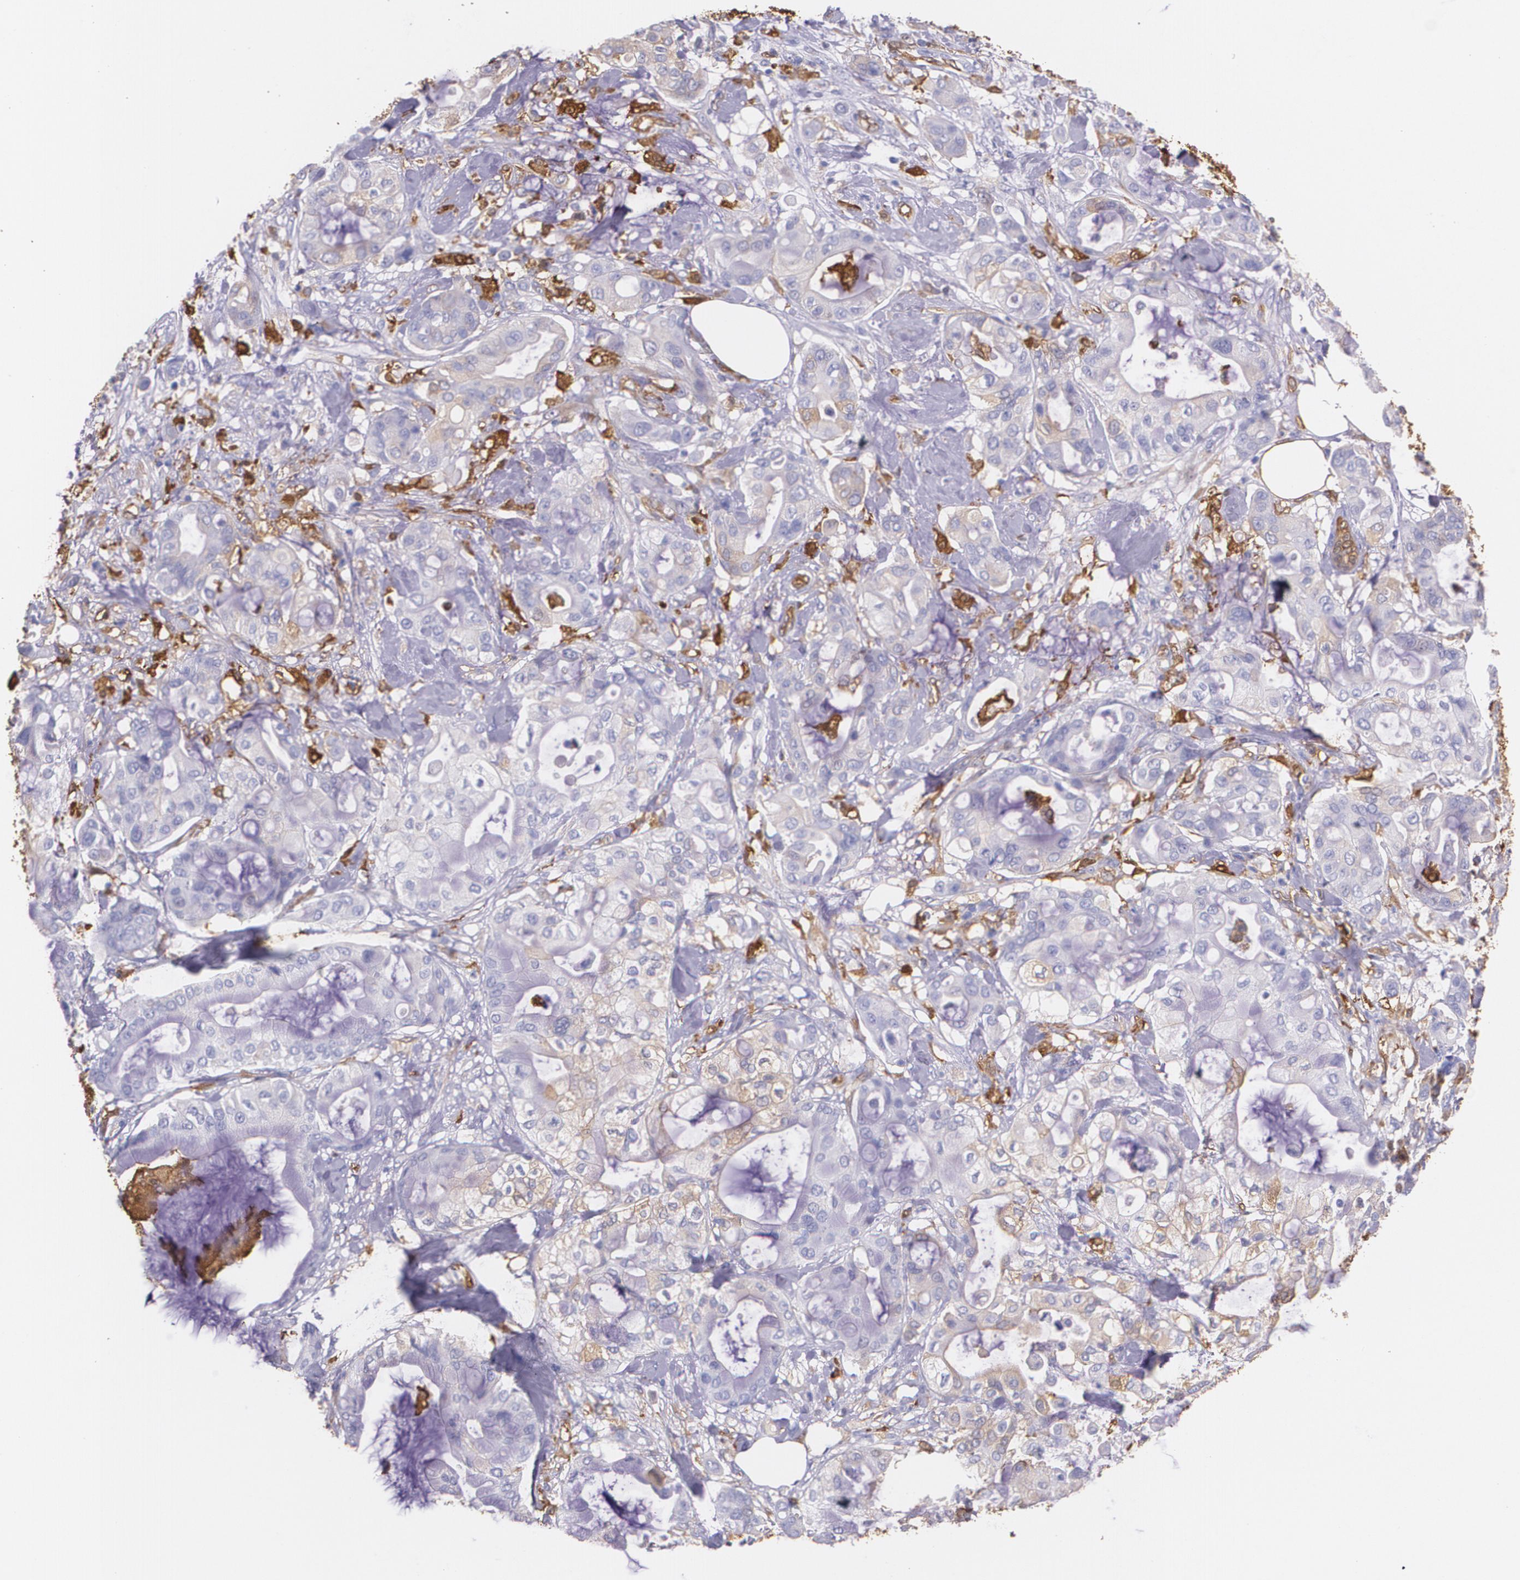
{"staining": {"intensity": "negative", "quantity": "none", "location": "none"}, "tissue": "pancreatic cancer", "cell_type": "Tumor cells", "image_type": "cancer", "snomed": [{"axis": "morphology", "description": "Adenocarcinoma, NOS"}, {"axis": "morphology", "description": "Adenocarcinoma, metastatic, NOS"}, {"axis": "topography", "description": "Lymph node"}, {"axis": "topography", "description": "Pancreas"}, {"axis": "topography", "description": "Duodenum"}], "caption": "Histopathology image shows no significant protein positivity in tumor cells of pancreatic cancer (adenocarcinoma).", "gene": "MMP2", "patient": {"sex": "female", "age": 64}}